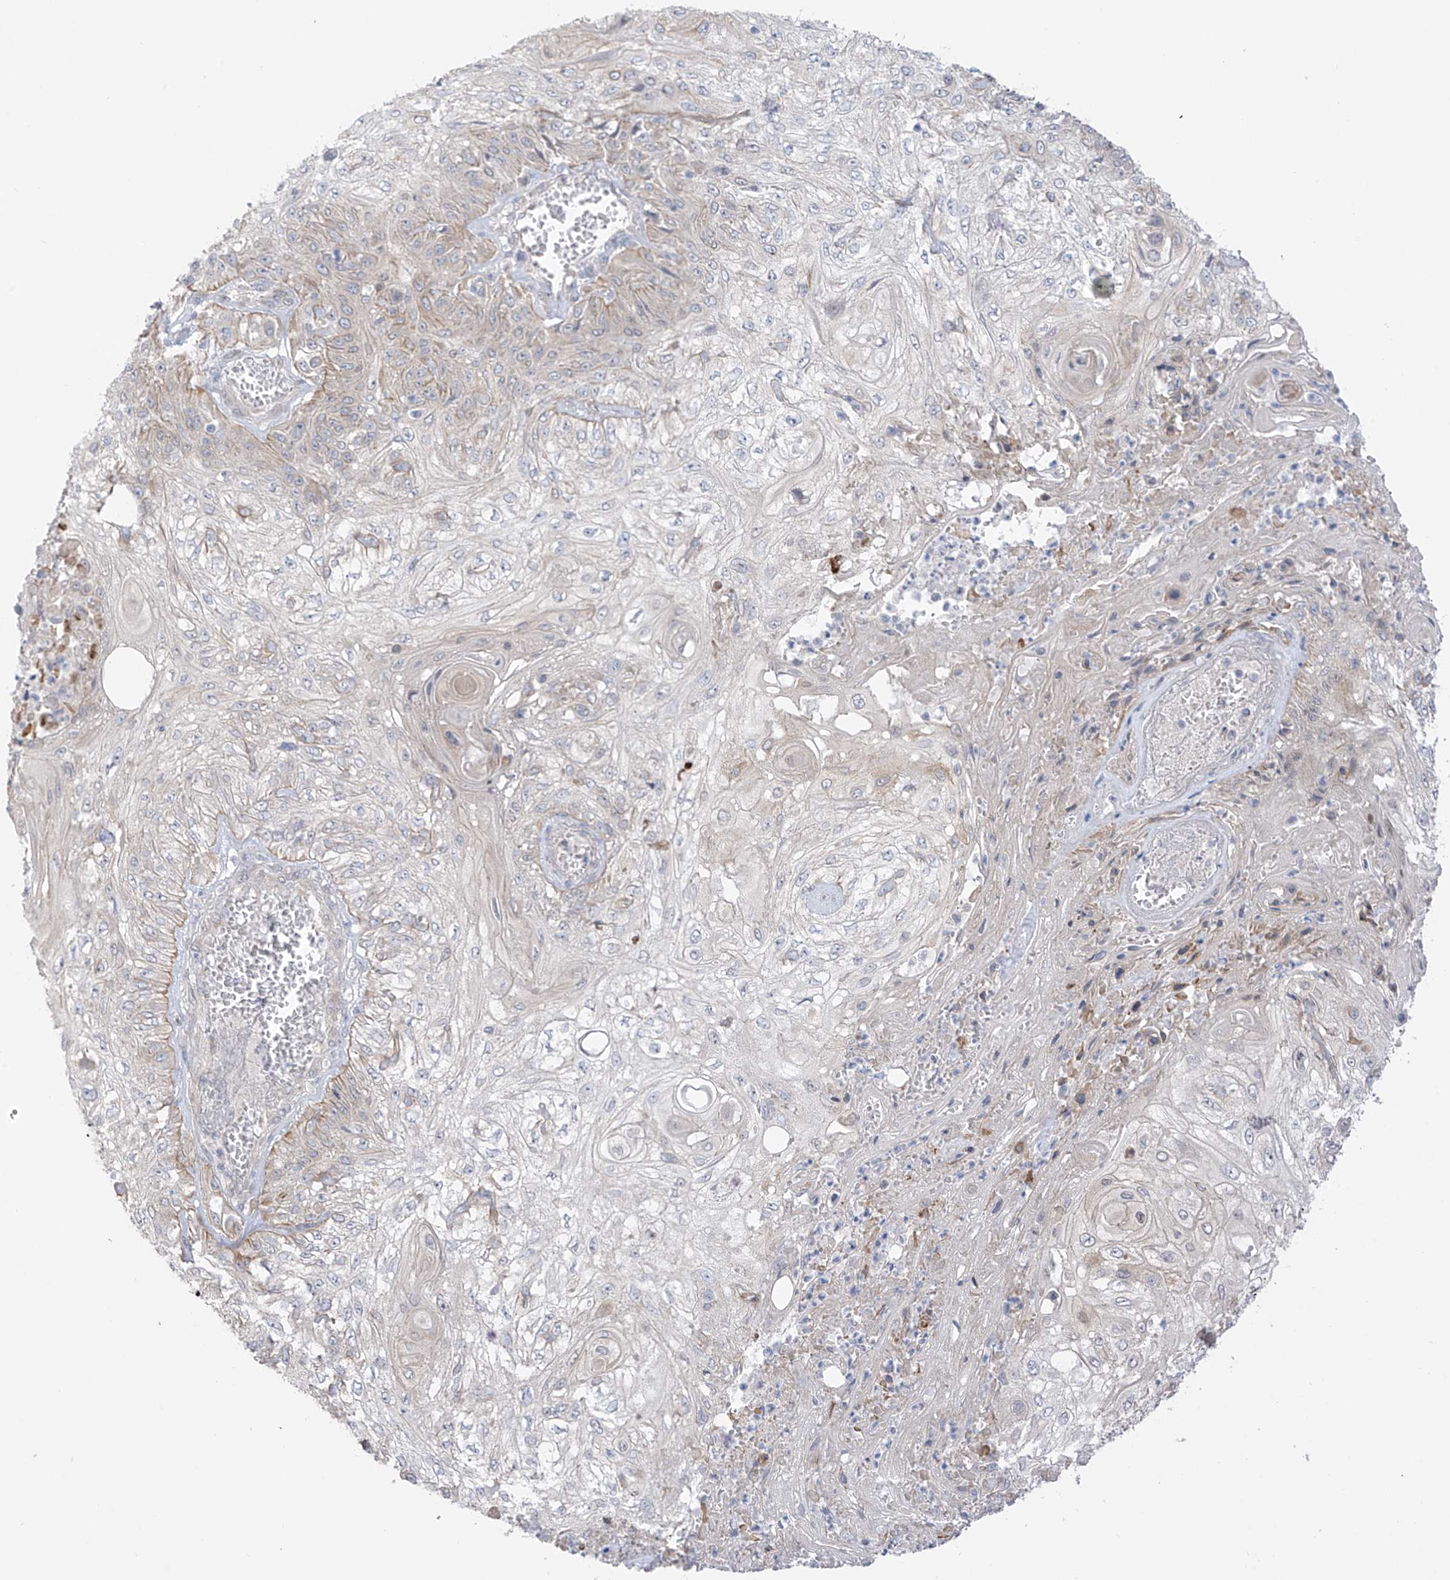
{"staining": {"intensity": "negative", "quantity": "none", "location": "none"}, "tissue": "skin cancer", "cell_type": "Tumor cells", "image_type": "cancer", "snomed": [{"axis": "morphology", "description": "Squamous cell carcinoma, NOS"}, {"axis": "morphology", "description": "Squamous cell carcinoma, metastatic, NOS"}, {"axis": "topography", "description": "Skin"}, {"axis": "topography", "description": "Lymph node"}], "caption": "An image of human skin cancer (squamous cell carcinoma) is negative for staining in tumor cells. (DAB immunohistochemistry (IHC), high magnification).", "gene": "EIPR1", "patient": {"sex": "male", "age": 75}}